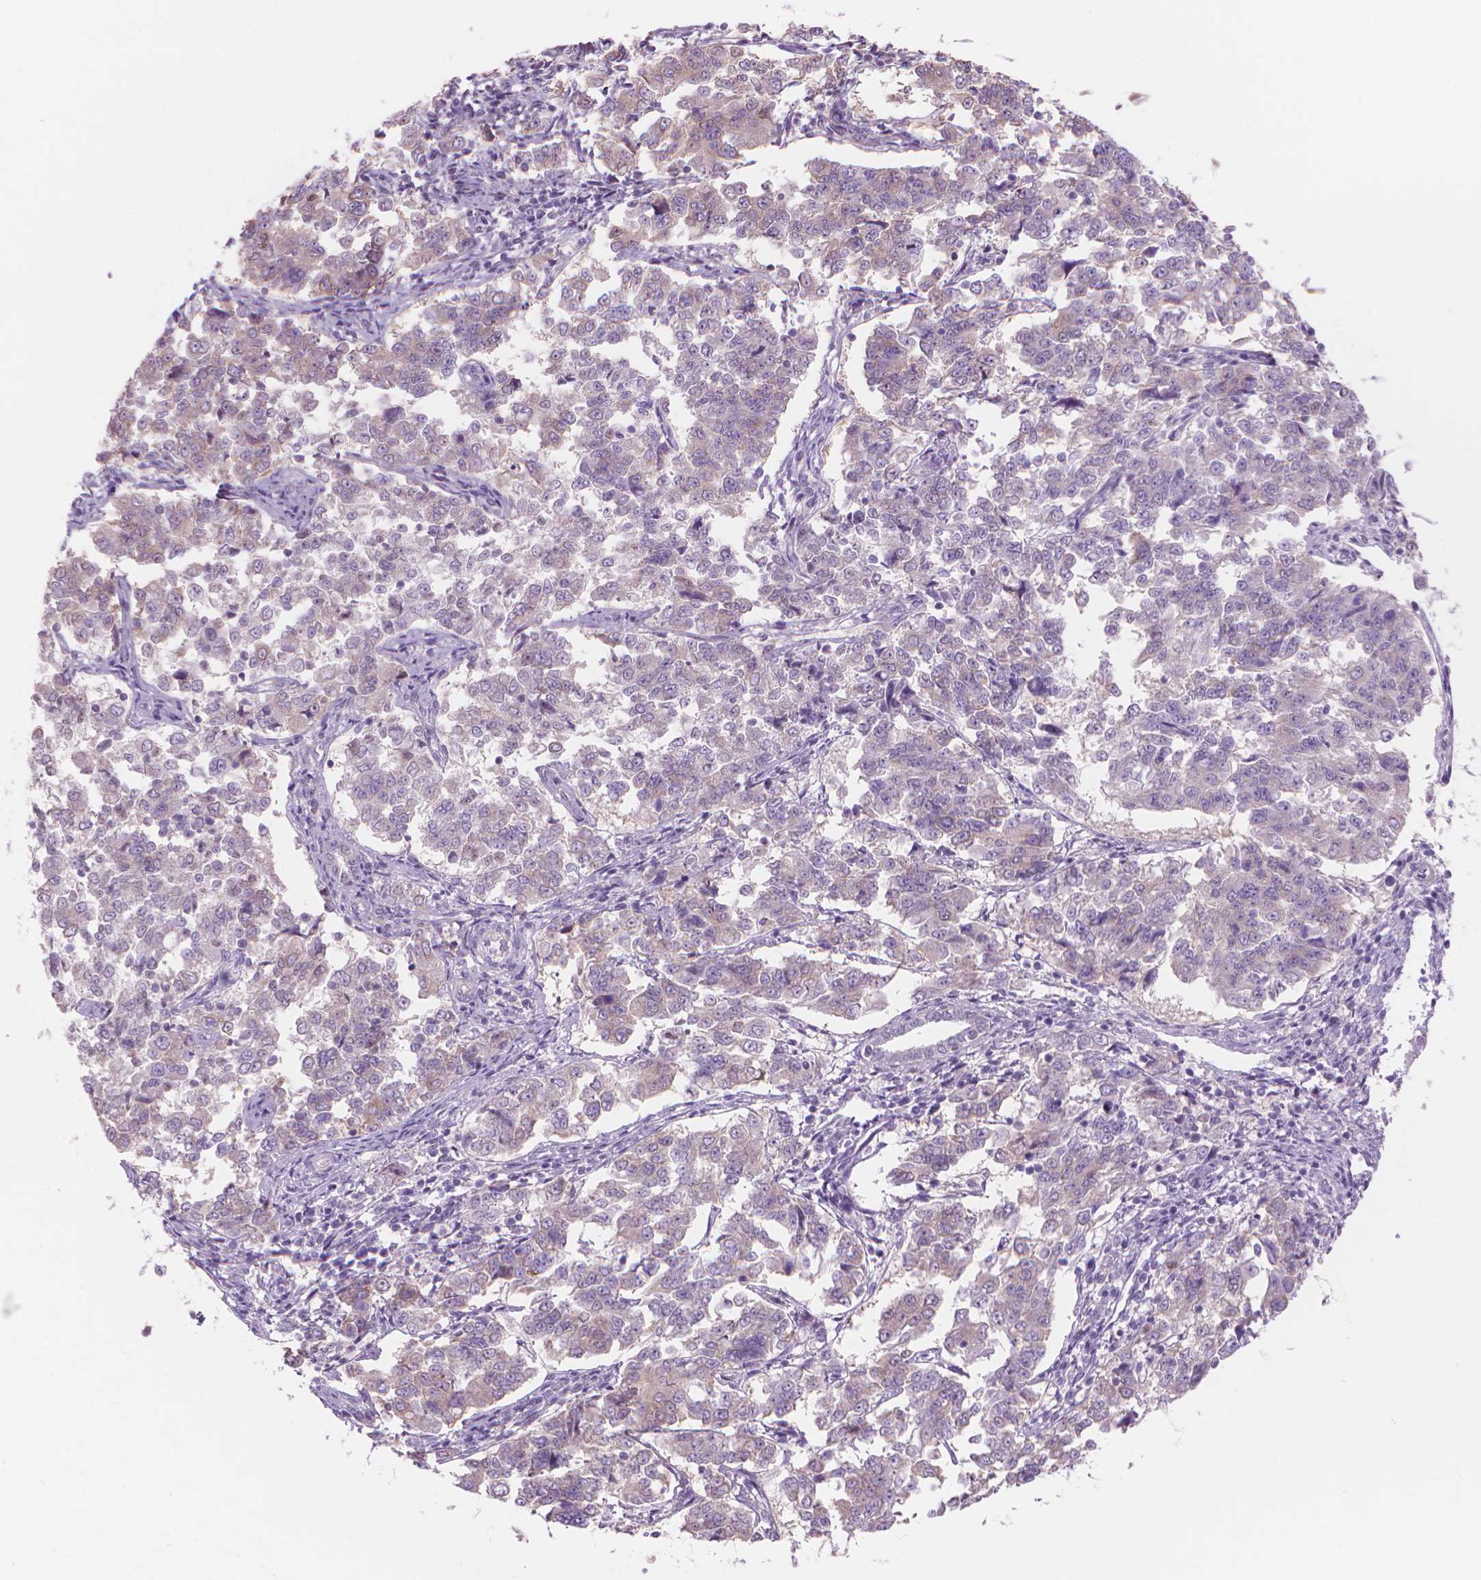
{"staining": {"intensity": "negative", "quantity": "none", "location": "none"}, "tissue": "endometrial cancer", "cell_type": "Tumor cells", "image_type": "cancer", "snomed": [{"axis": "morphology", "description": "Adenocarcinoma, NOS"}, {"axis": "topography", "description": "Endometrium"}], "caption": "High magnification brightfield microscopy of adenocarcinoma (endometrial) stained with DAB (3,3'-diaminobenzidine) (brown) and counterstained with hematoxylin (blue): tumor cells show no significant expression. (Stains: DAB (3,3'-diaminobenzidine) IHC with hematoxylin counter stain, Microscopy: brightfield microscopy at high magnification).", "gene": "ENSG00000187186", "patient": {"sex": "female", "age": 43}}